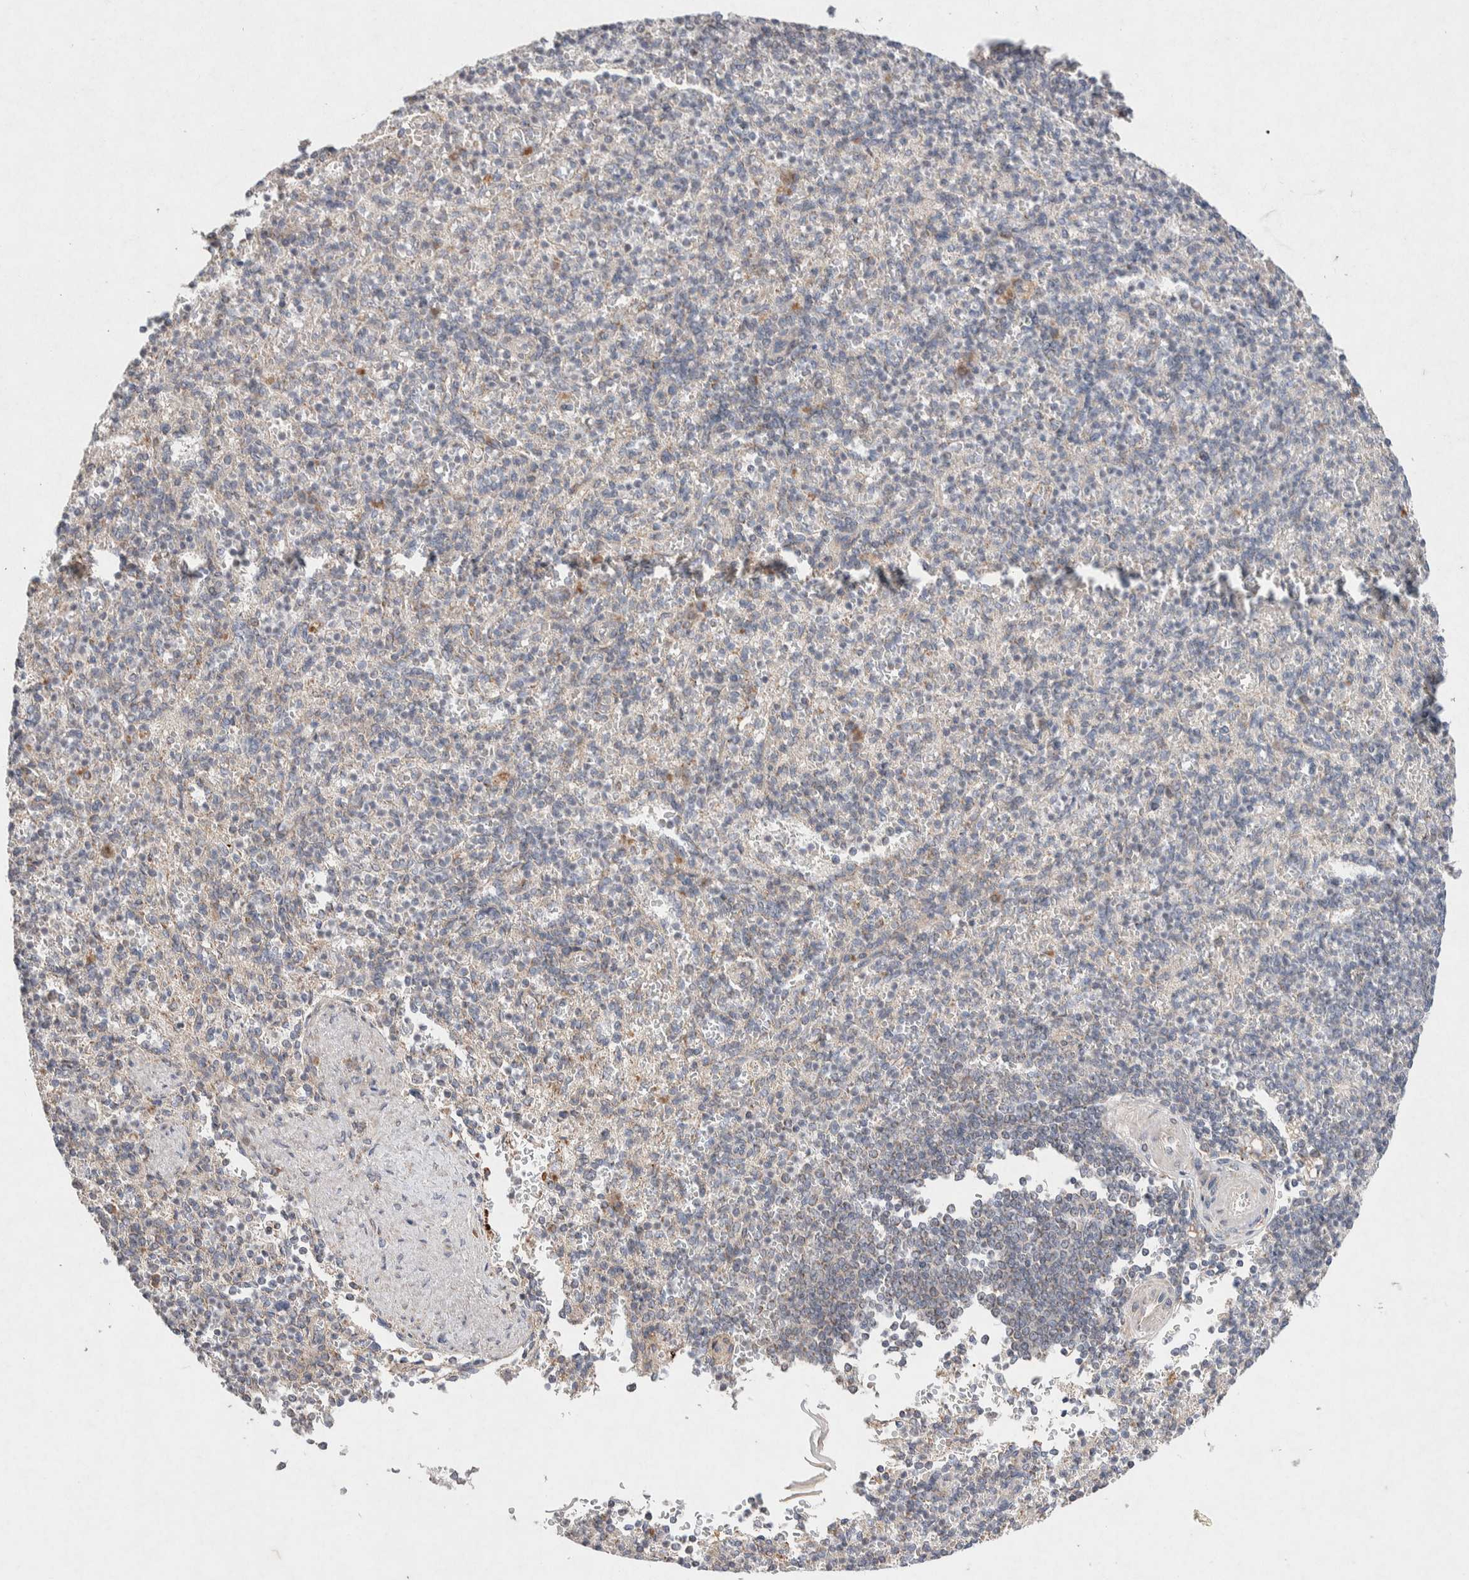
{"staining": {"intensity": "weak", "quantity": "25%-75%", "location": "cytoplasmic/membranous"}, "tissue": "spleen", "cell_type": "Cells in red pulp", "image_type": "normal", "snomed": [{"axis": "morphology", "description": "Normal tissue, NOS"}, {"axis": "topography", "description": "Spleen"}], "caption": "Immunohistochemical staining of benign spleen reveals low levels of weak cytoplasmic/membranous staining in about 25%-75% of cells in red pulp. (brown staining indicates protein expression, while blue staining denotes nuclei).", "gene": "CMTM4", "patient": {"sex": "female", "age": 74}}